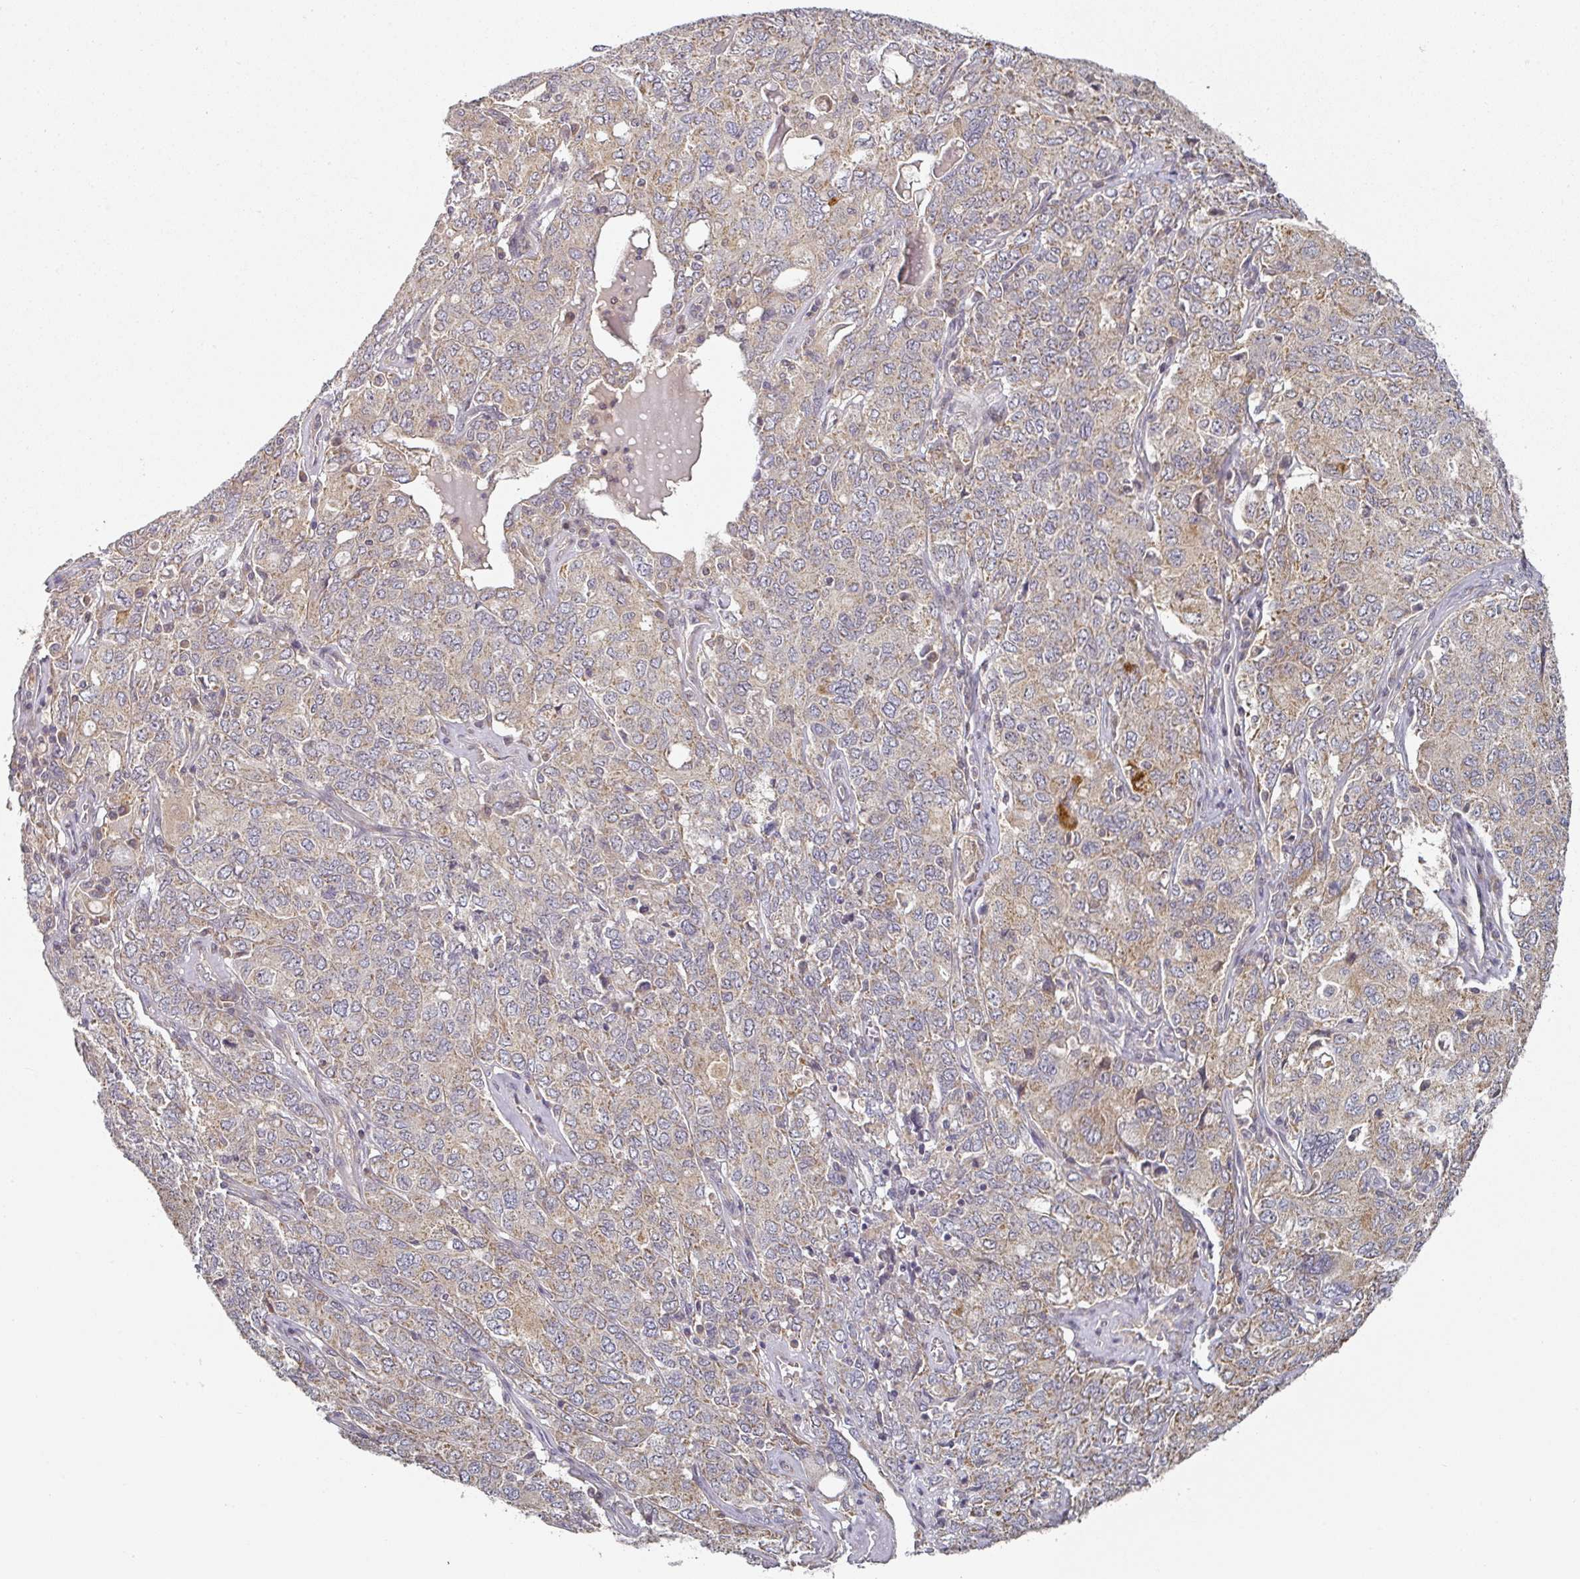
{"staining": {"intensity": "weak", "quantity": "25%-75%", "location": "cytoplasmic/membranous"}, "tissue": "ovarian cancer", "cell_type": "Tumor cells", "image_type": "cancer", "snomed": [{"axis": "morphology", "description": "Carcinoma, endometroid"}, {"axis": "topography", "description": "Ovary"}], "caption": "Ovarian cancer stained with a protein marker reveals weak staining in tumor cells.", "gene": "MAP2K2", "patient": {"sex": "female", "age": 62}}